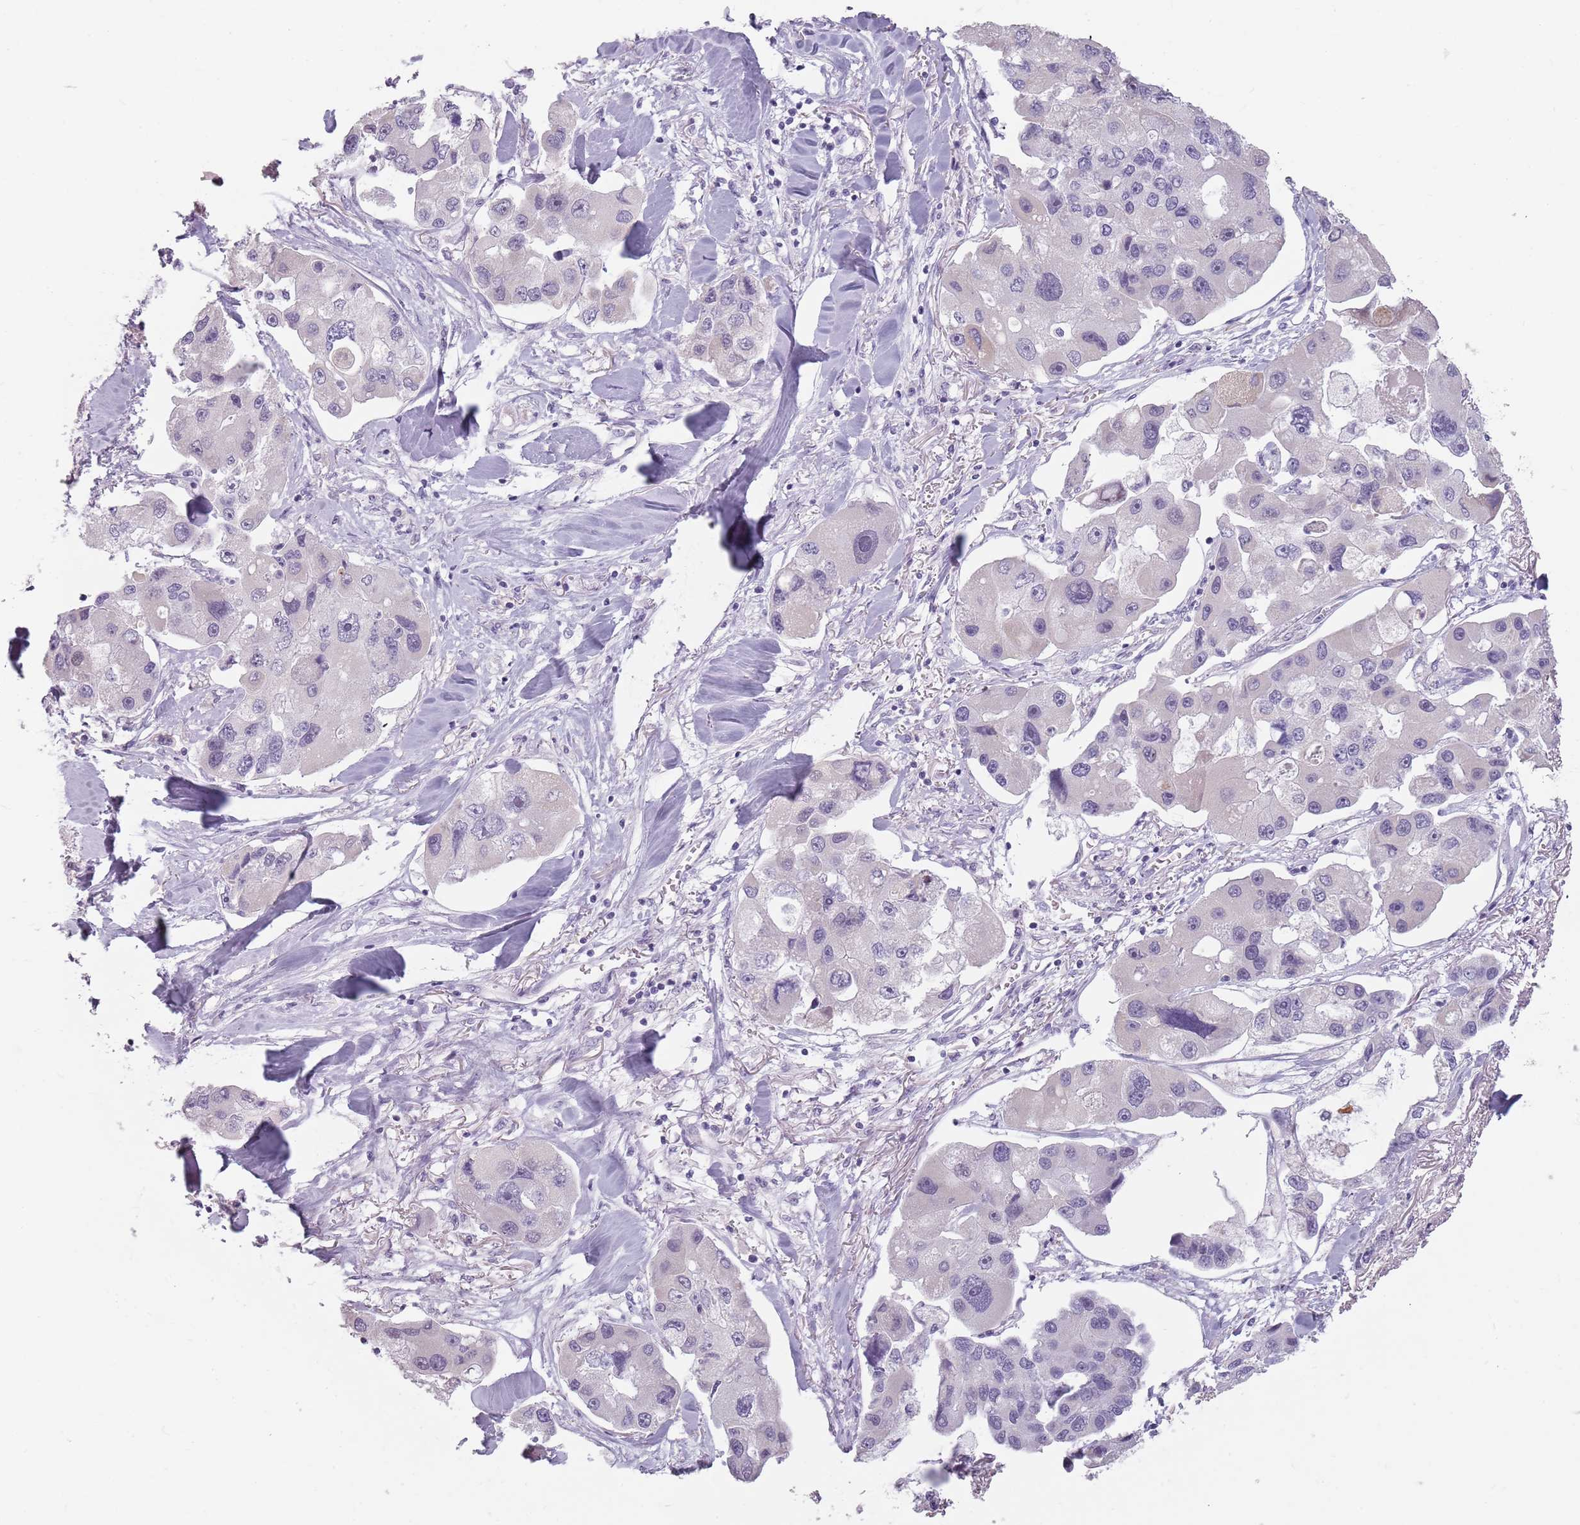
{"staining": {"intensity": "negative", "quantity": "none", "location": "none"}, "tissue": "lung cancer", "cell_type": "Tumor cells", "image_type": "cancer", "snomed": [{"axis": "morphology", "description": "Adenocarcinoma, NOS"}, {"axis": "topography", "description": "Lung"}], "caption": "Adenocarcinoma (lung) was stained to show a protein in brown. There is no significant positivity in tumor cells.", "gene": "CEP19", "patient": {"sex": "female", "age": 54}}